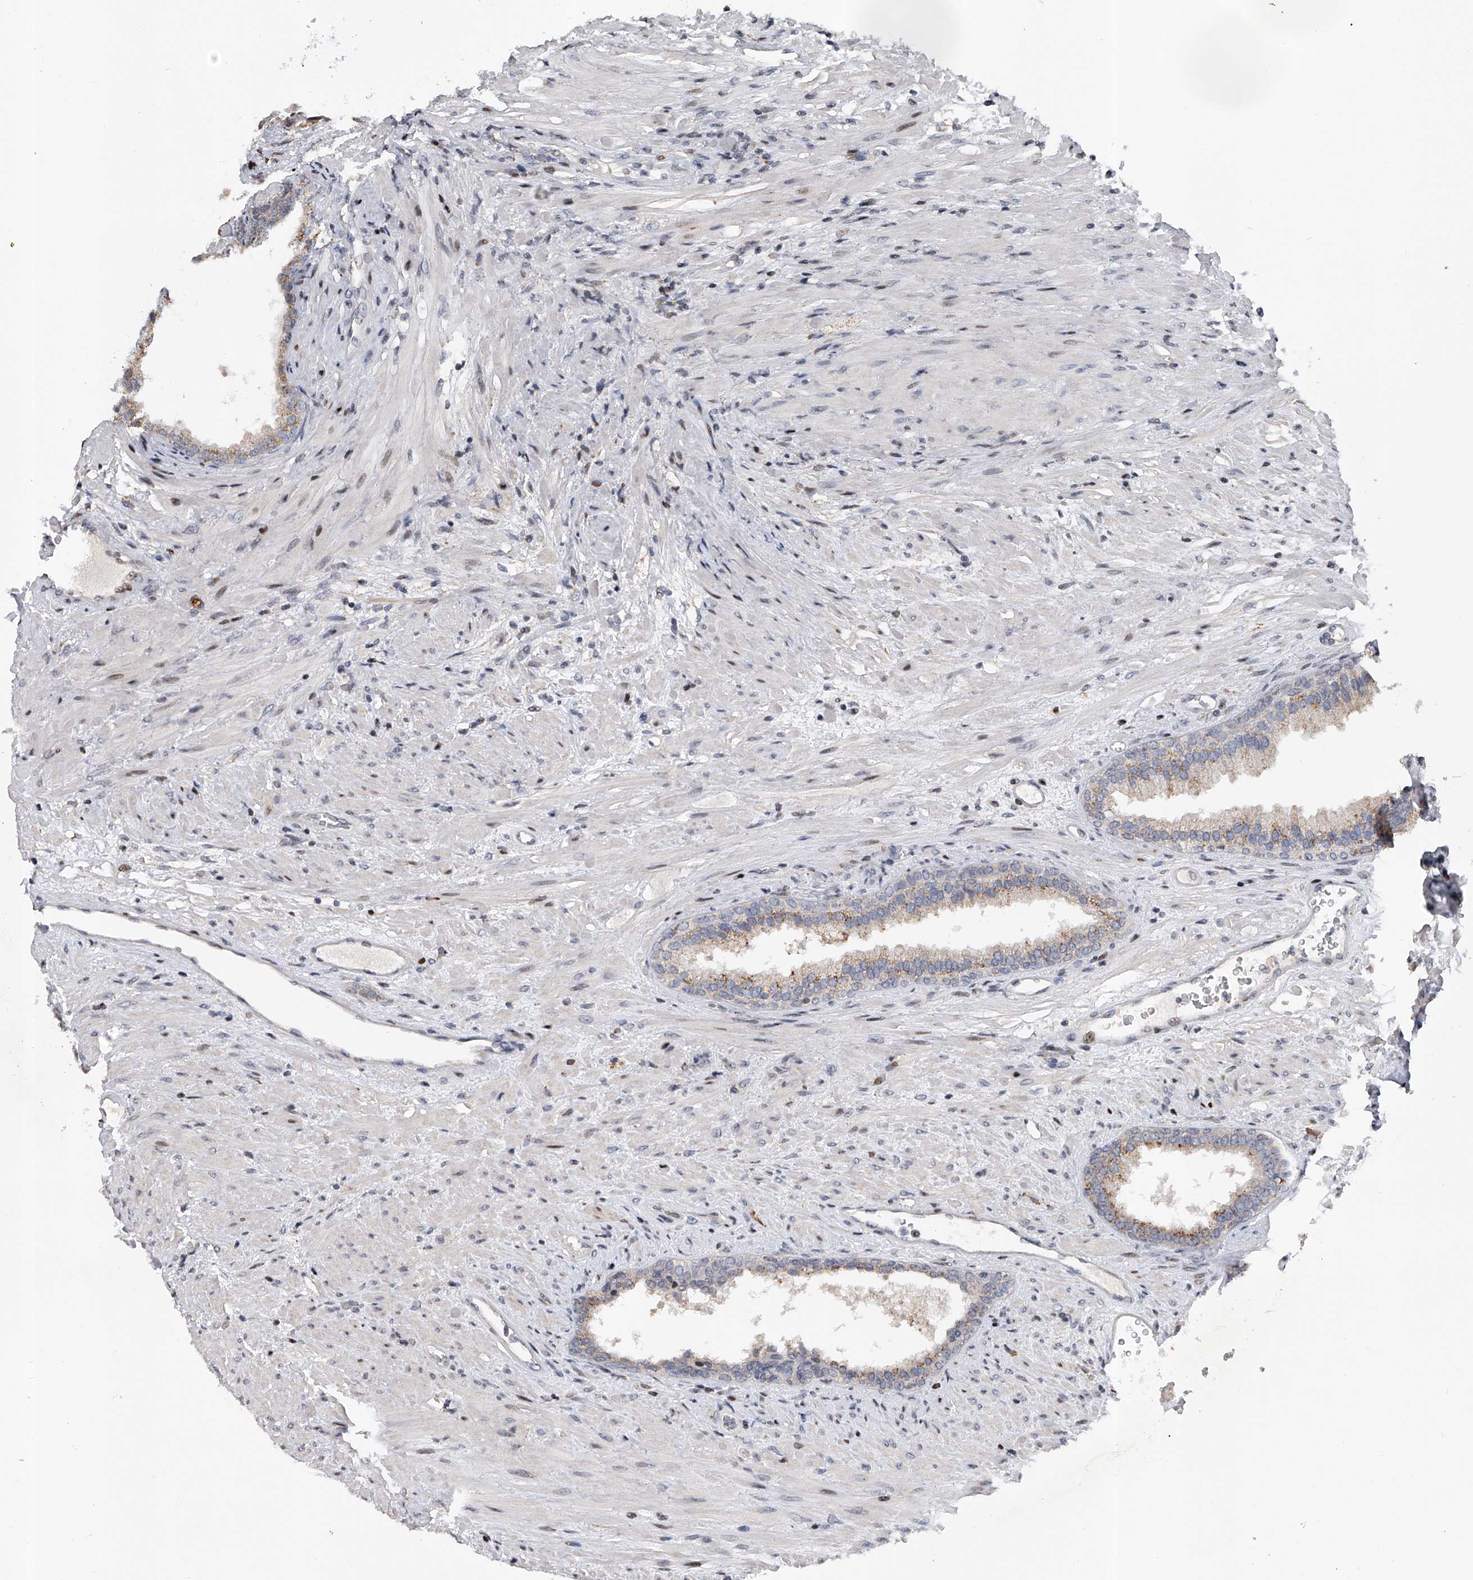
{"staining": {"intensity": "negative", "quantity": "none", "location": "none"}, "tissue": "prostate", "cell_type": "Glandular cells", "image_type": "normal", "snomed": [{"axis": "morphology", "description": "Normal tissue, NOS"}, {"axis": "topography", "description": "Prostate"}], "caption": "DAB immunohistochemical staining of unremarkable human prostate displays no significant expression in glandular cells.", "gene": "RWDD2A", "patient": {"sex": "male", "age": 76}}